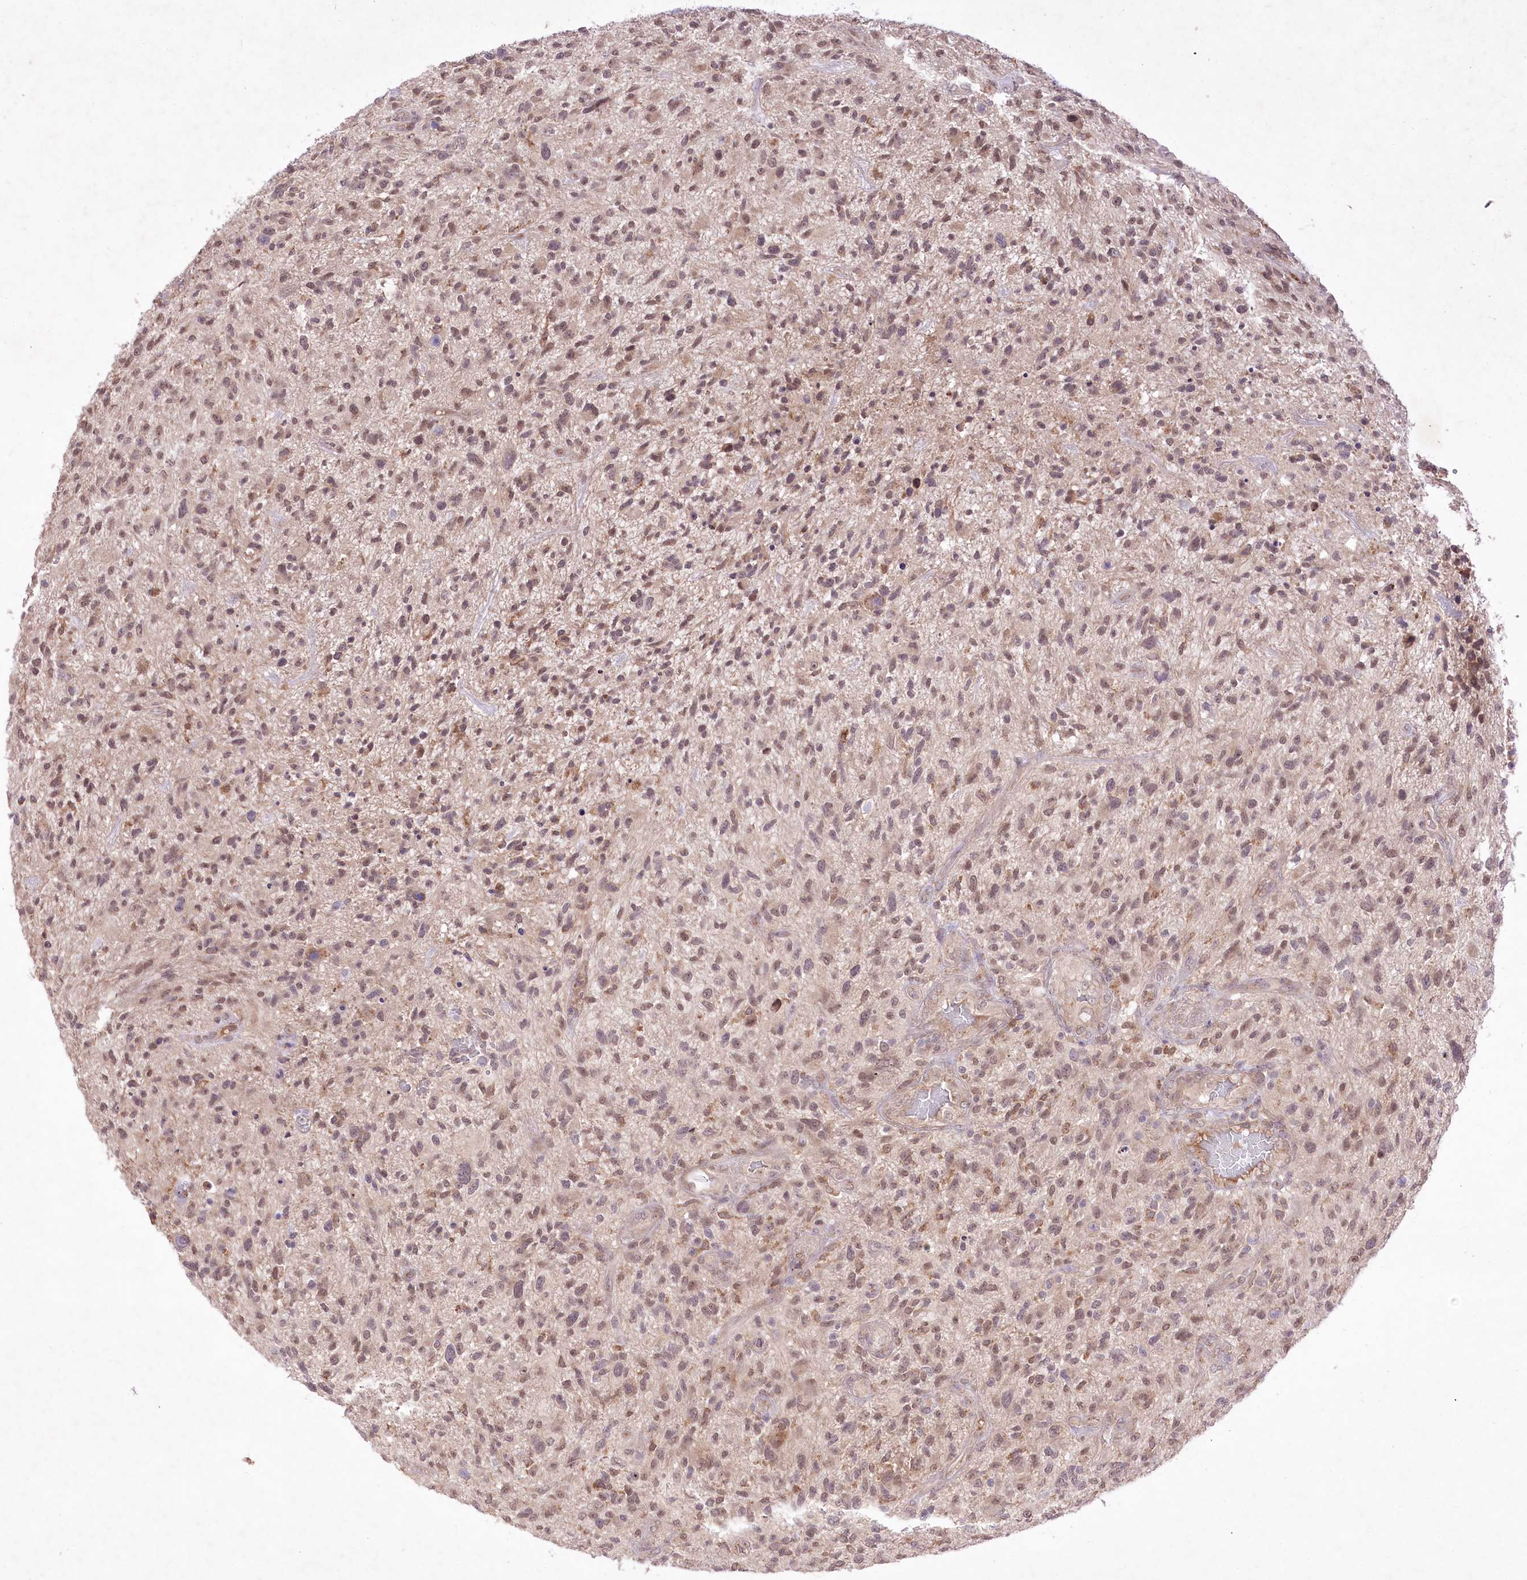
{"staining": {"intensity": "moderate", "quantity": ">75%", "location": "cytoplasmic/membranous,nuclear"}, "tissue": "glioma", "cell_type": "Tumor cells", "image_type": "cancer", "snomed": [{"axis": "morphology", "description": "Glioma, malignant, High grade"}, {"axis": "topography", "description": "Brain"}], "caption": "A micrograph showing moderate cytoplasmic/membranous and nuclear positivity in about >75% of tumor cells in glioma, as visualized by brown immunohistochemical staining.", "gene": "HELT", "patient": {"sex": "male", "age": 47}}